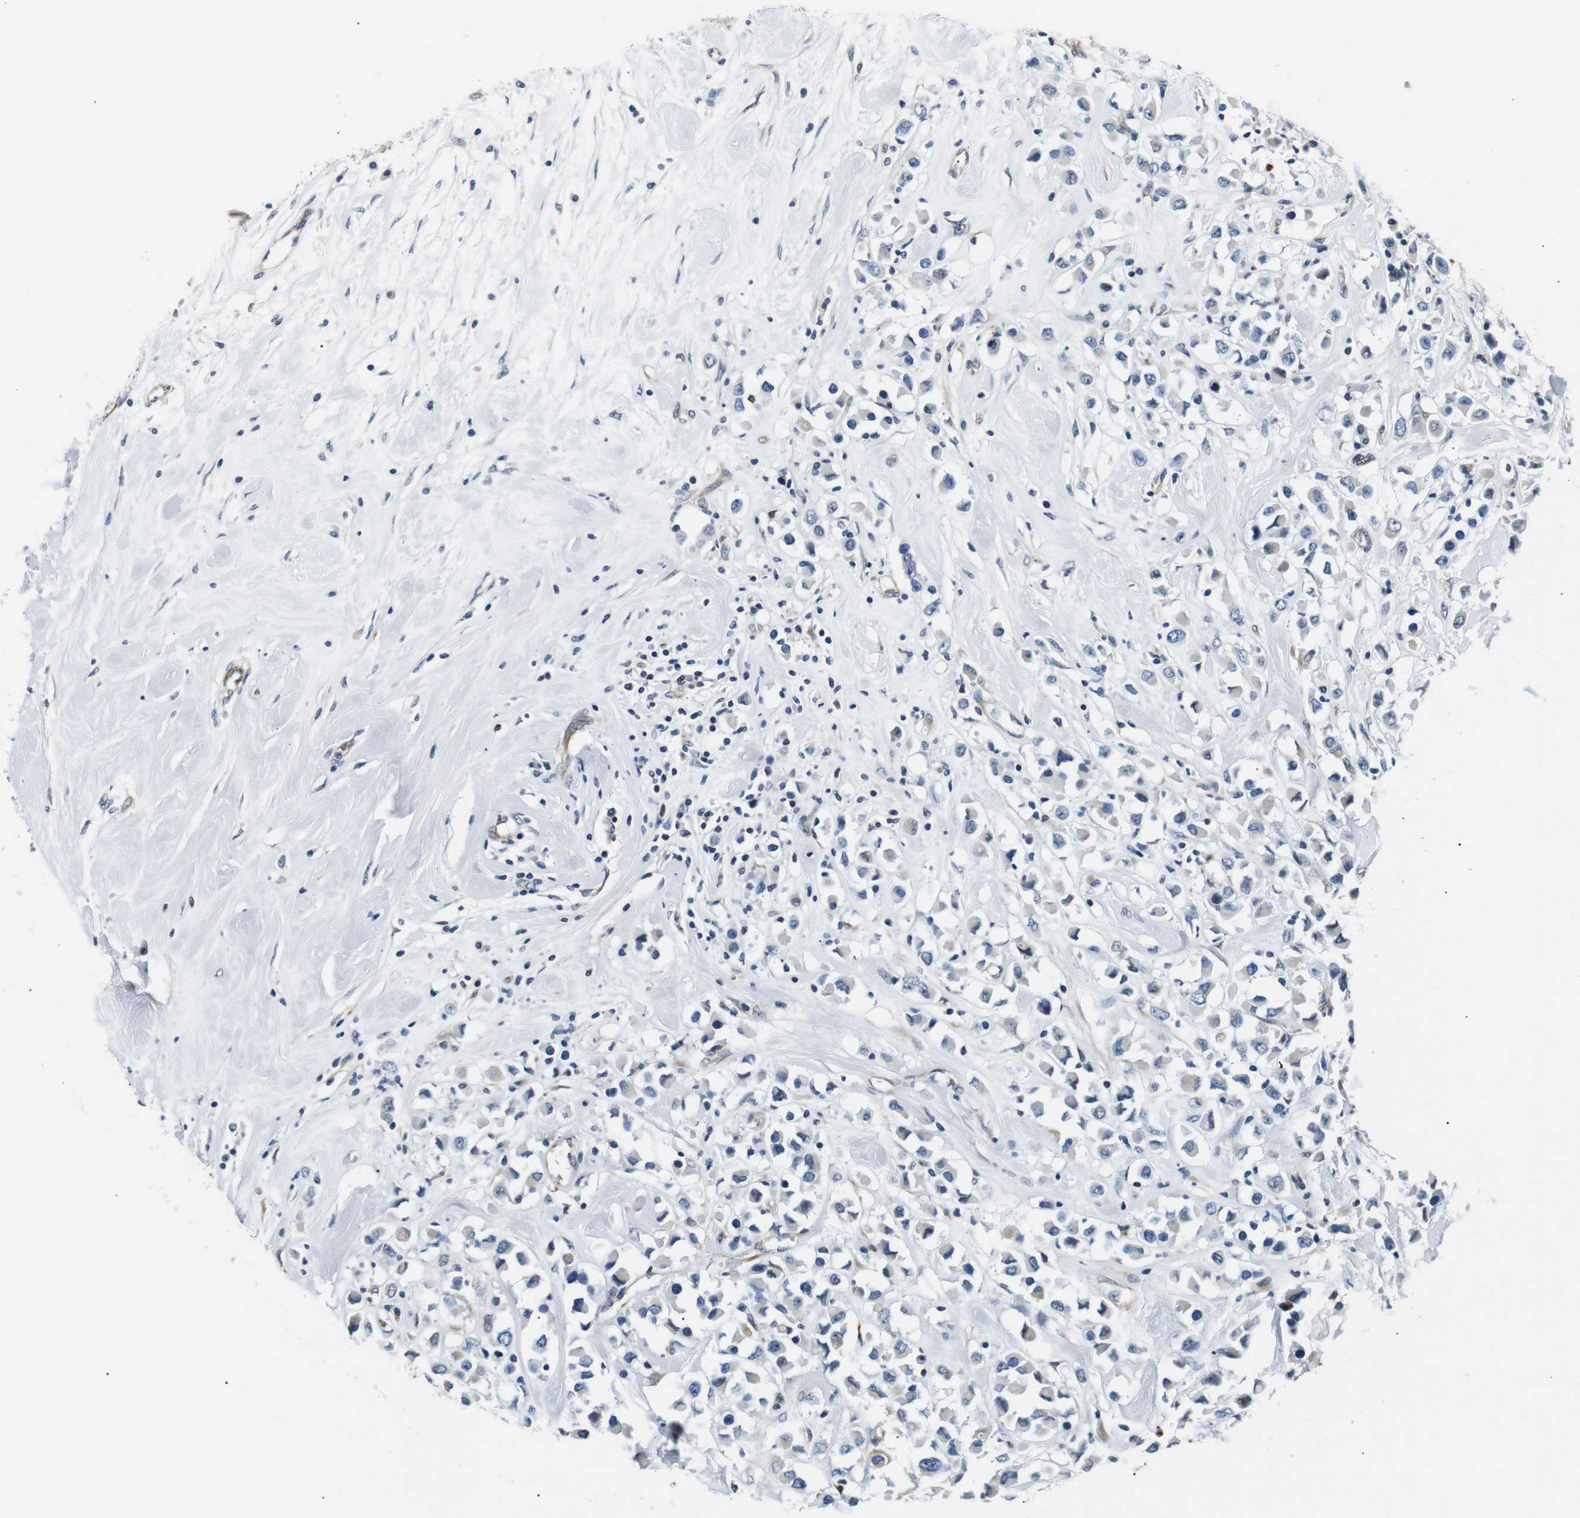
{"staining": {"intensity": "negative", "quantity": "none", "location": "none"}, "tissue": "breast cancer", "cell_type": "Tumor cells", "image_type": "cancer", "snomed": [{"axis": "morphology", "description": "Duct carcinoma"}, {"axis": "topography", "description": "Breast"}], "caption": "Immunohistochemical staining of human breast cancer (infiltrating ductal carcinoma) reveals no significant expression in tumor cells. Nuclei are stained in blue.", "gene": "TAFA1", "patient": {"sex": "female", "age": 61}}